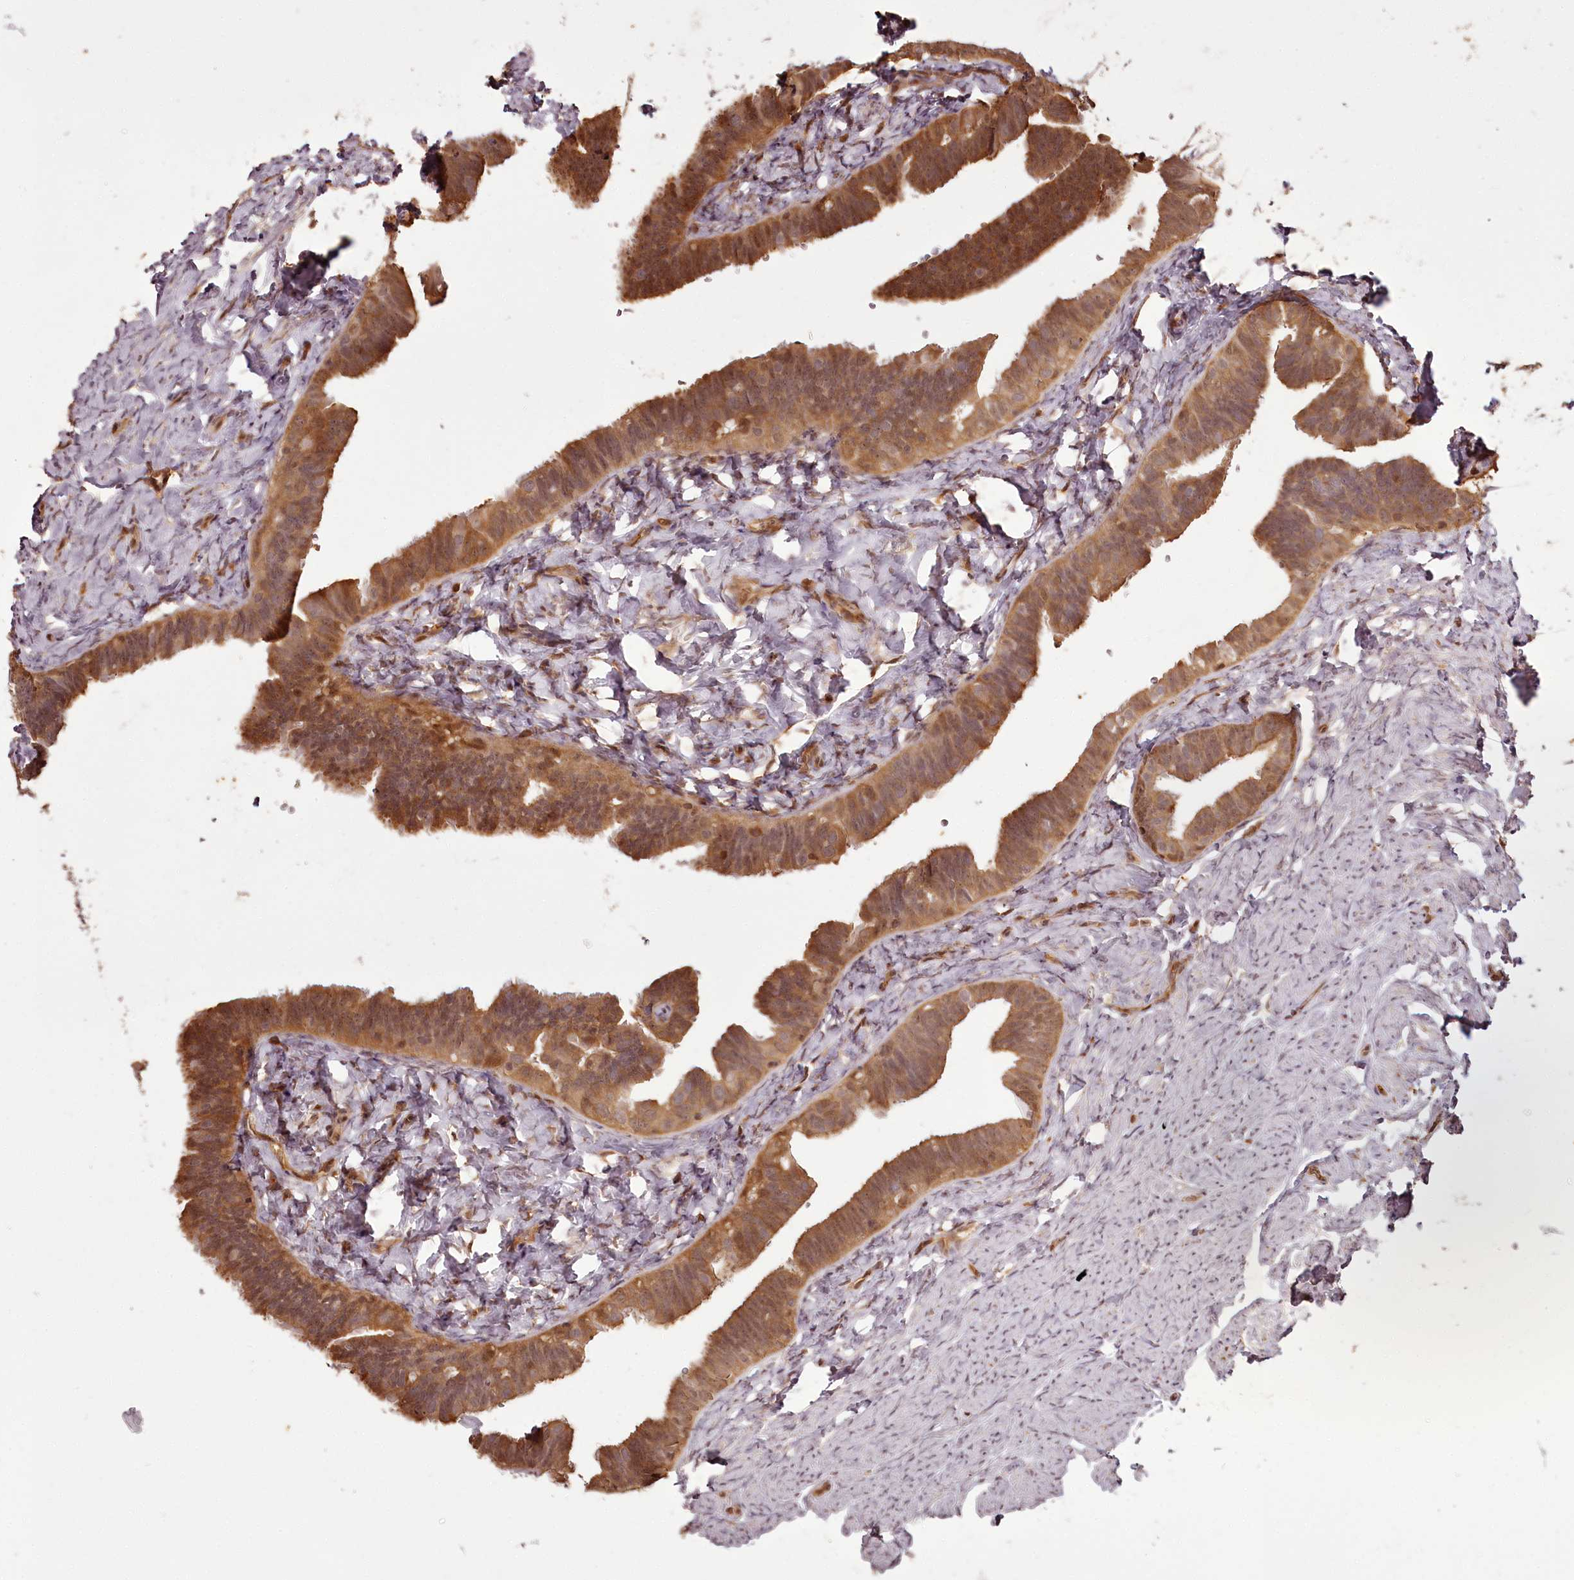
{"staining": {"intensity": "strong", "quantity": ">75%", "location": "cytoplasmic/membranous,nuclear"}, "tissue": "fallopian tube", "cell_type": "Glandular cells", "image_type": "normal", "snomed": [{"axis": "morphology", "description": "Normal tissue, NOS"}, {"axis": "topography", "description": "Fallopian tube"}], "caption": "Immunohistochemical staining of benign human fallopian tube demonstrates >75% levels of strong cytoplasmic/membranous,nuclear protein expression in approximately >75% of glandular cells. (DAB = brown stain, brightfield microscopy at high magnification).", "gene": "NPRL2", "patient": {"sex": "female", "age": 39}}